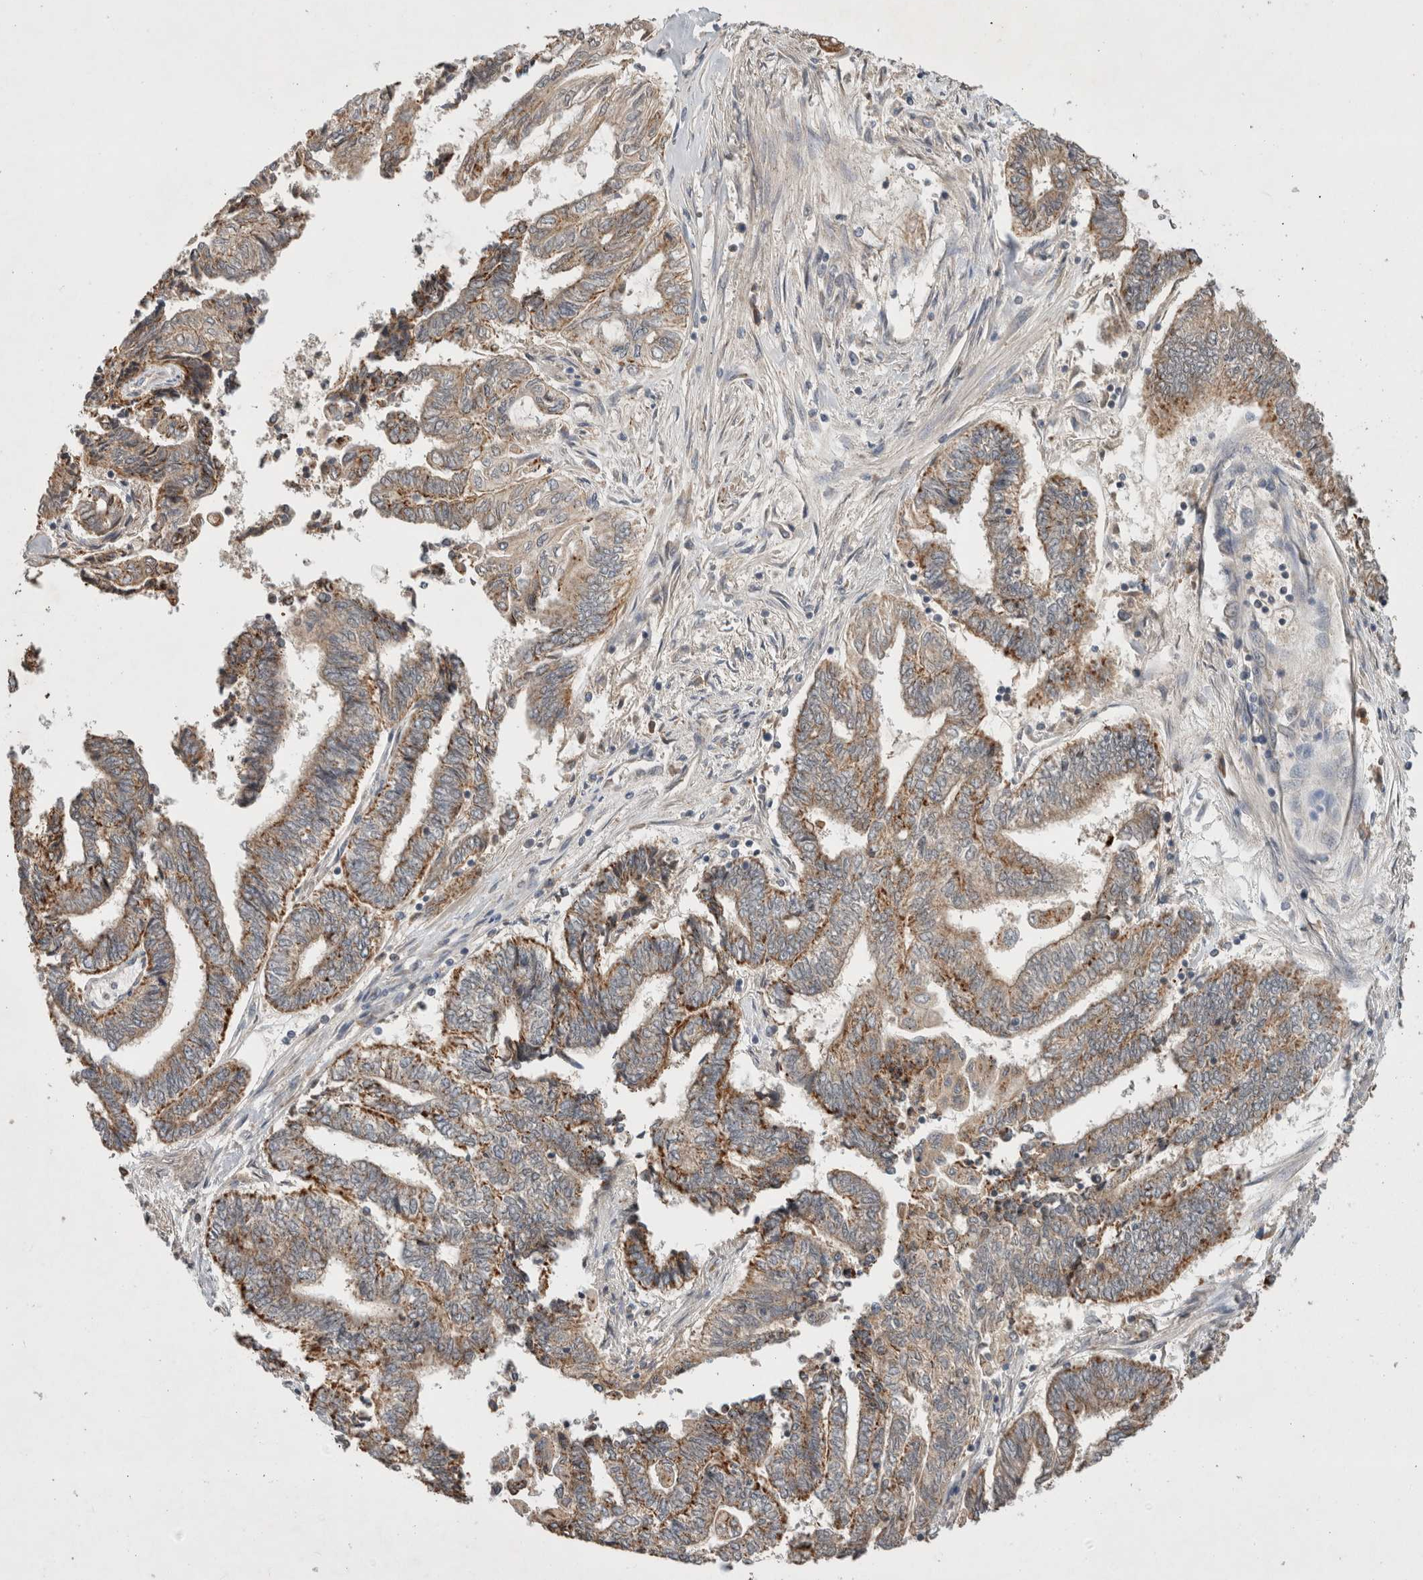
{"staining": {"intensity": "moderate", "quantity": ">75%", "location": "cytoplasmic/membranous"}, "tissue": "endometrial cancer", "cell_type": "Tumor cells", "image_type": "cancer", "snomed": [{"axis": "morphology", "description": "Adenocarcinoma, NOS"}, {"axis": "topography", "description": "Uterus"}, {"axis": "topography", "description": "Endometrium"}], "caption": "This is a histology image of immunohistochemistry (IHC) staining of endometrial adenocarcinoma, which shows moderate staining in the cytoplasmic/membranous of tumor cells.", "gene": "AMPD1", "patient": {"sex": "female", "age": 70}}